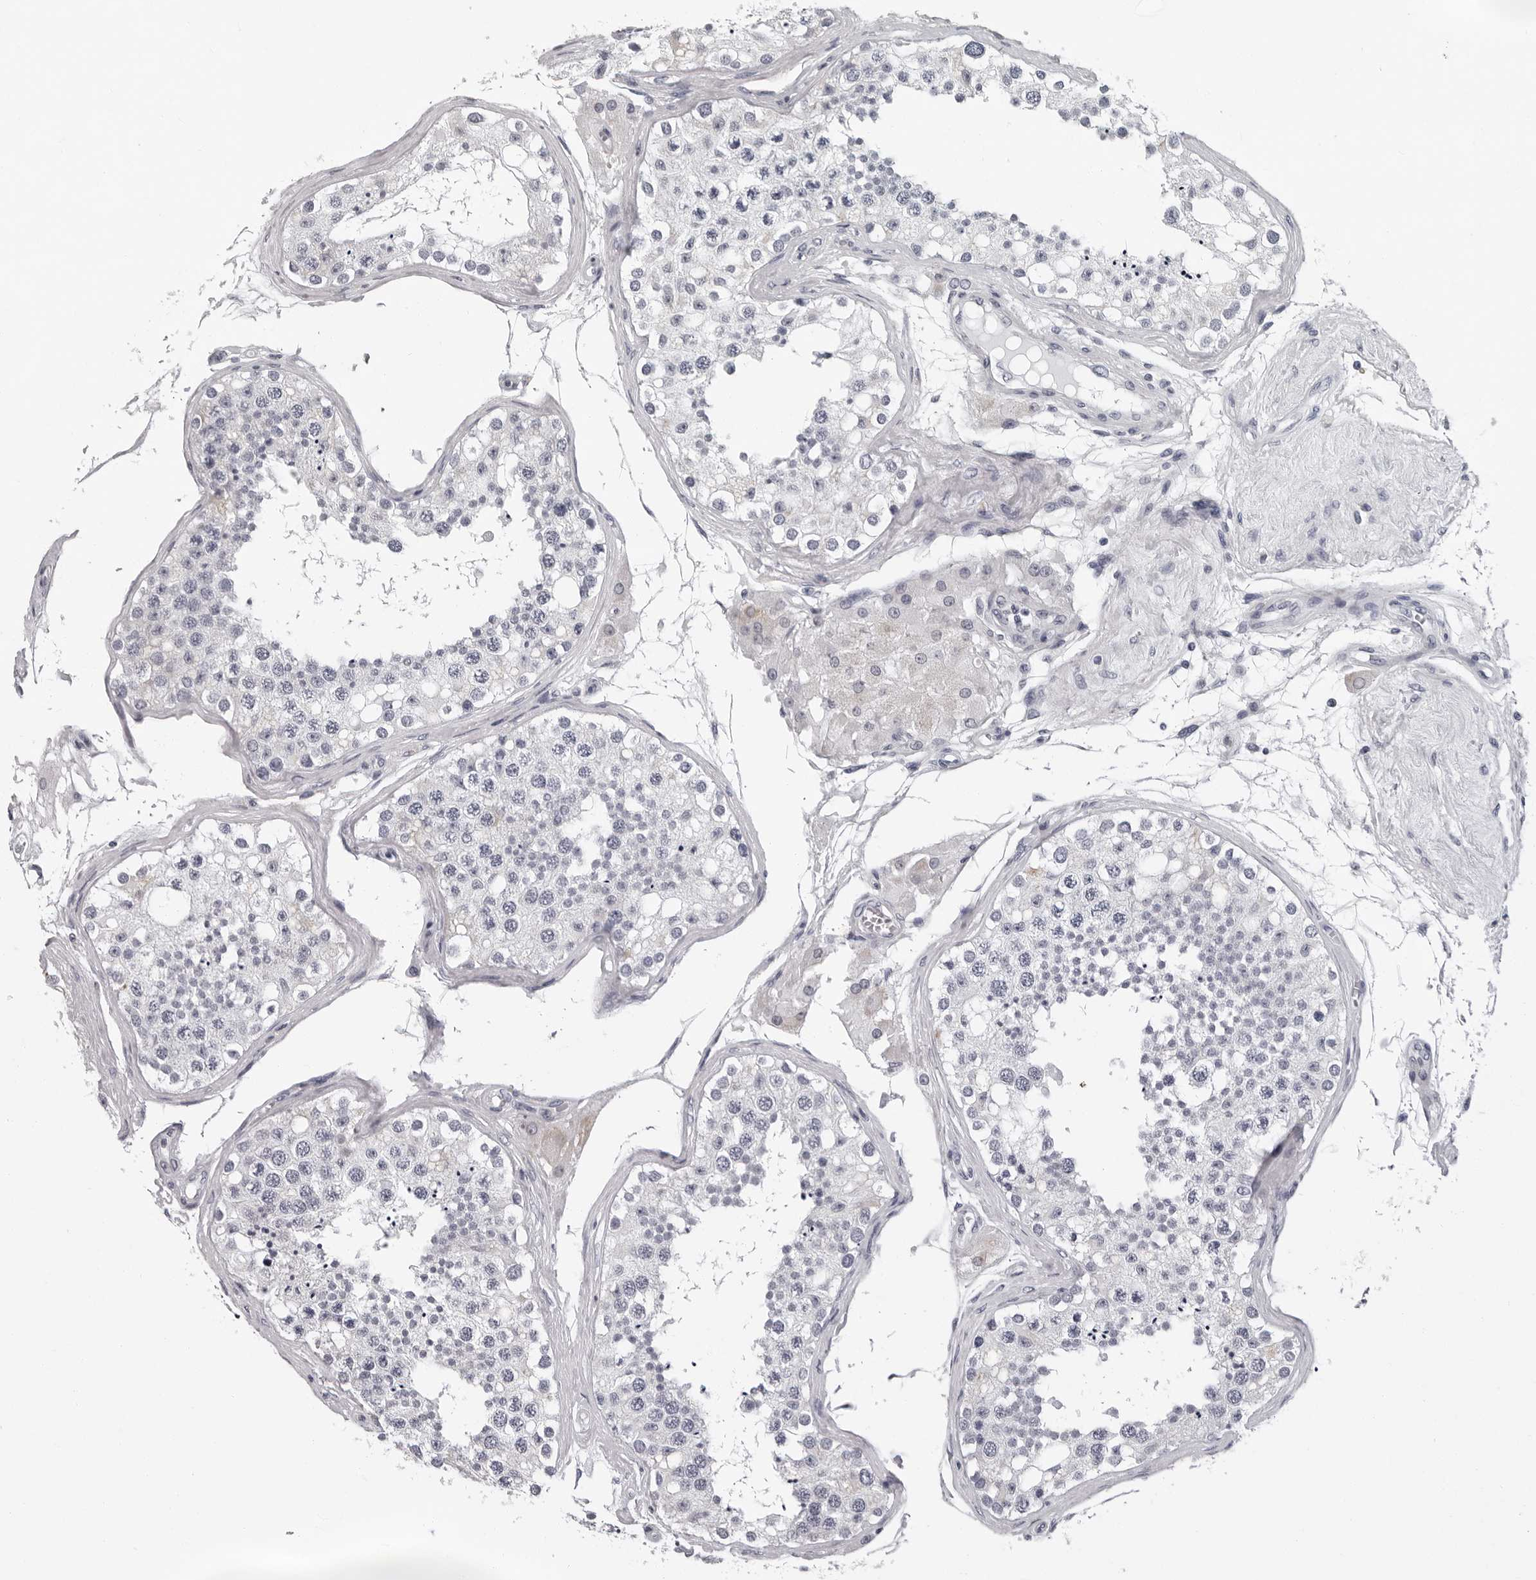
{"staining": {"intensity": "negative", "quantity": "none", "location": "none"}, "tissue": "testis", "cell_type": "Cells in seminiferous ducts", "image_type": "normal", "snomed": [{"axis": "morphology", "description": "Normal tissue, NOS"}, {"axis": "topography", "description": "Testis"}], "caption": "Testis stained for a protein using immunohistochemistry displays no positivity cells in seminiferous ducts.", "gene": "CCDC28B", "patient": {"sex": "male", "age": 68}}